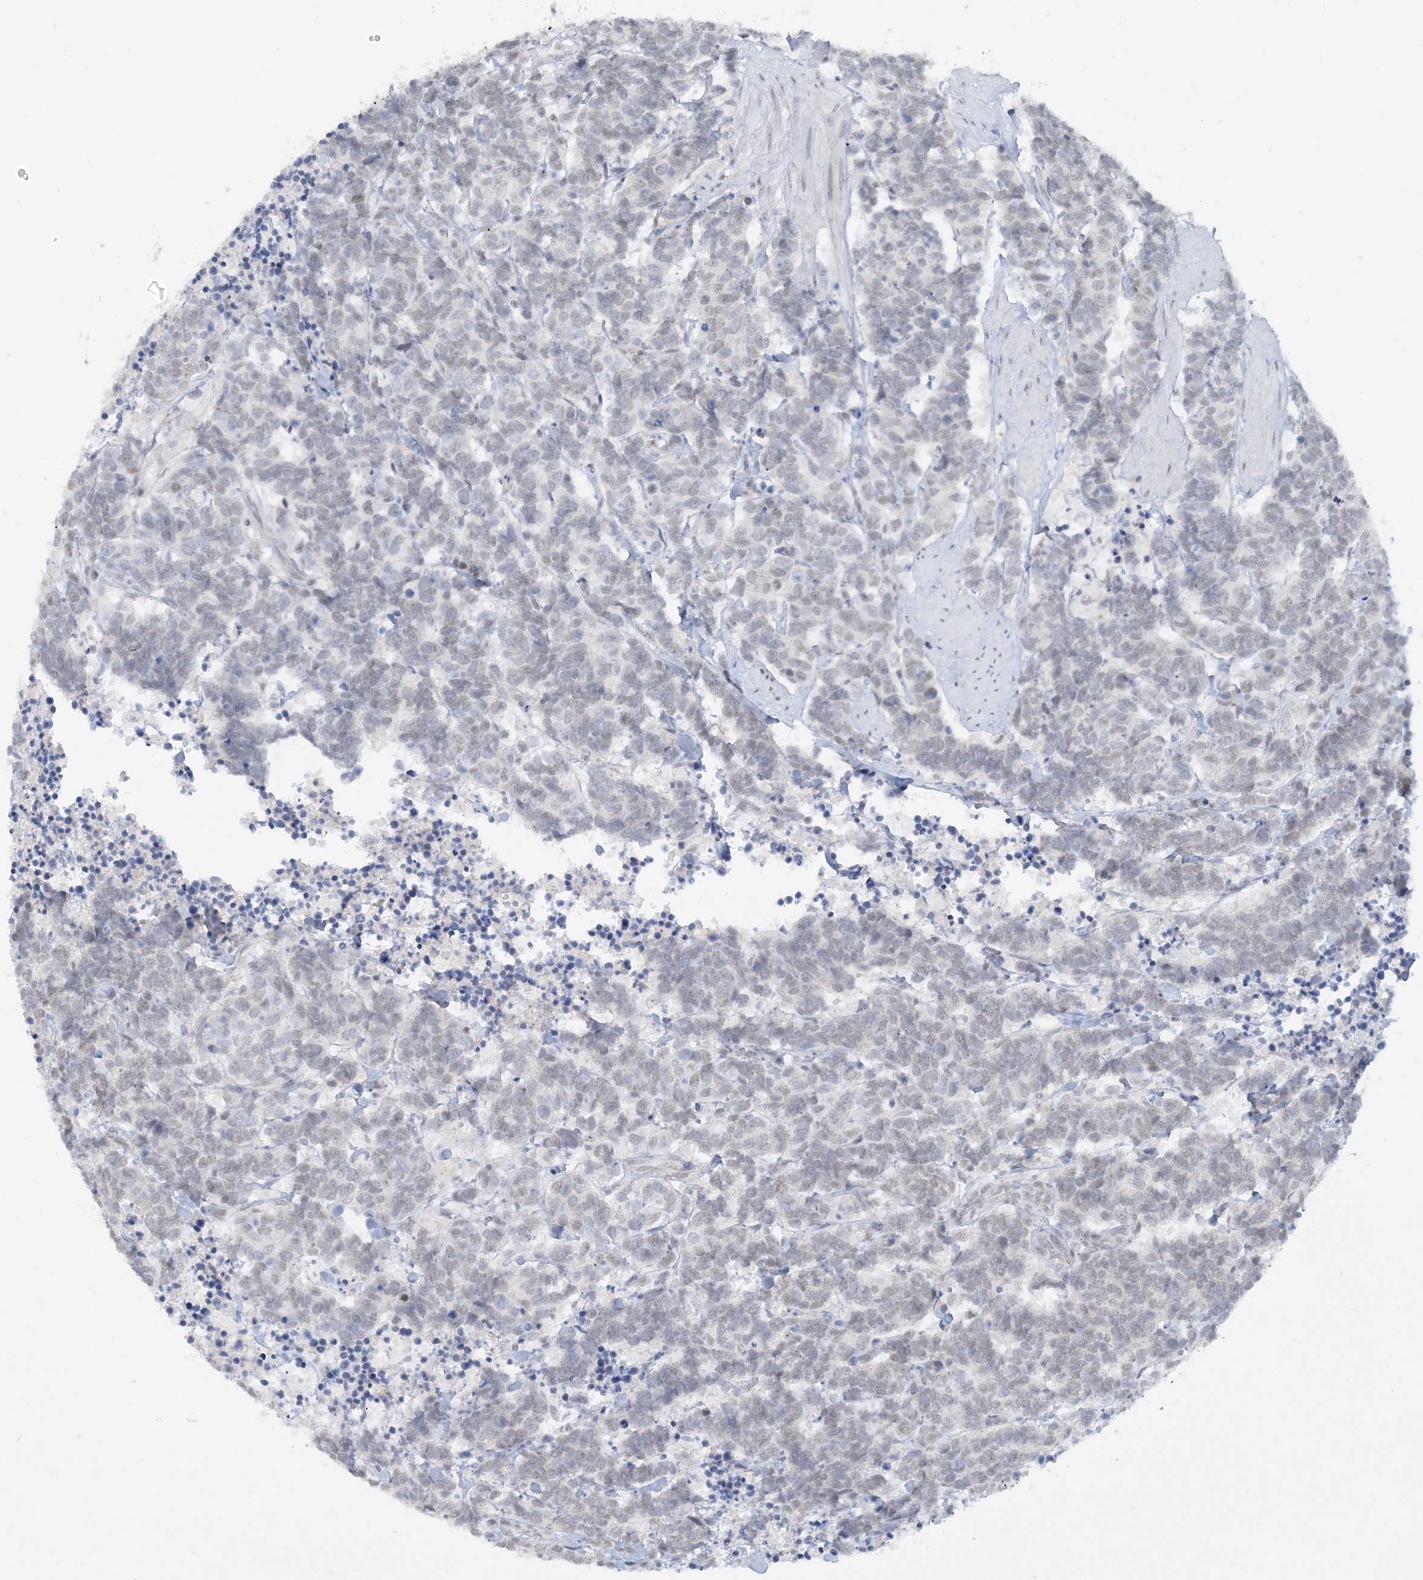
{"staining": {"intensity": "negative", "quantity": "none", "location": "none"}, "tissue": "carcinoid", "cell_type": "Tumor cells", "image_type": "cancer", "snomed": [{"axis": "morphology", "description": "Carcinoma, NOS"}, {"axis": "morphology", "description": "Carcinoid, malignant, NOS"}, {"axis": "topography", "description": "Urinary bladder"}], "caption": "Tumor cells show no significant protein positivity in carcinoid (malignant).", "gene": "KMT2D", "patient": {"sex": "male", "age": 57}}